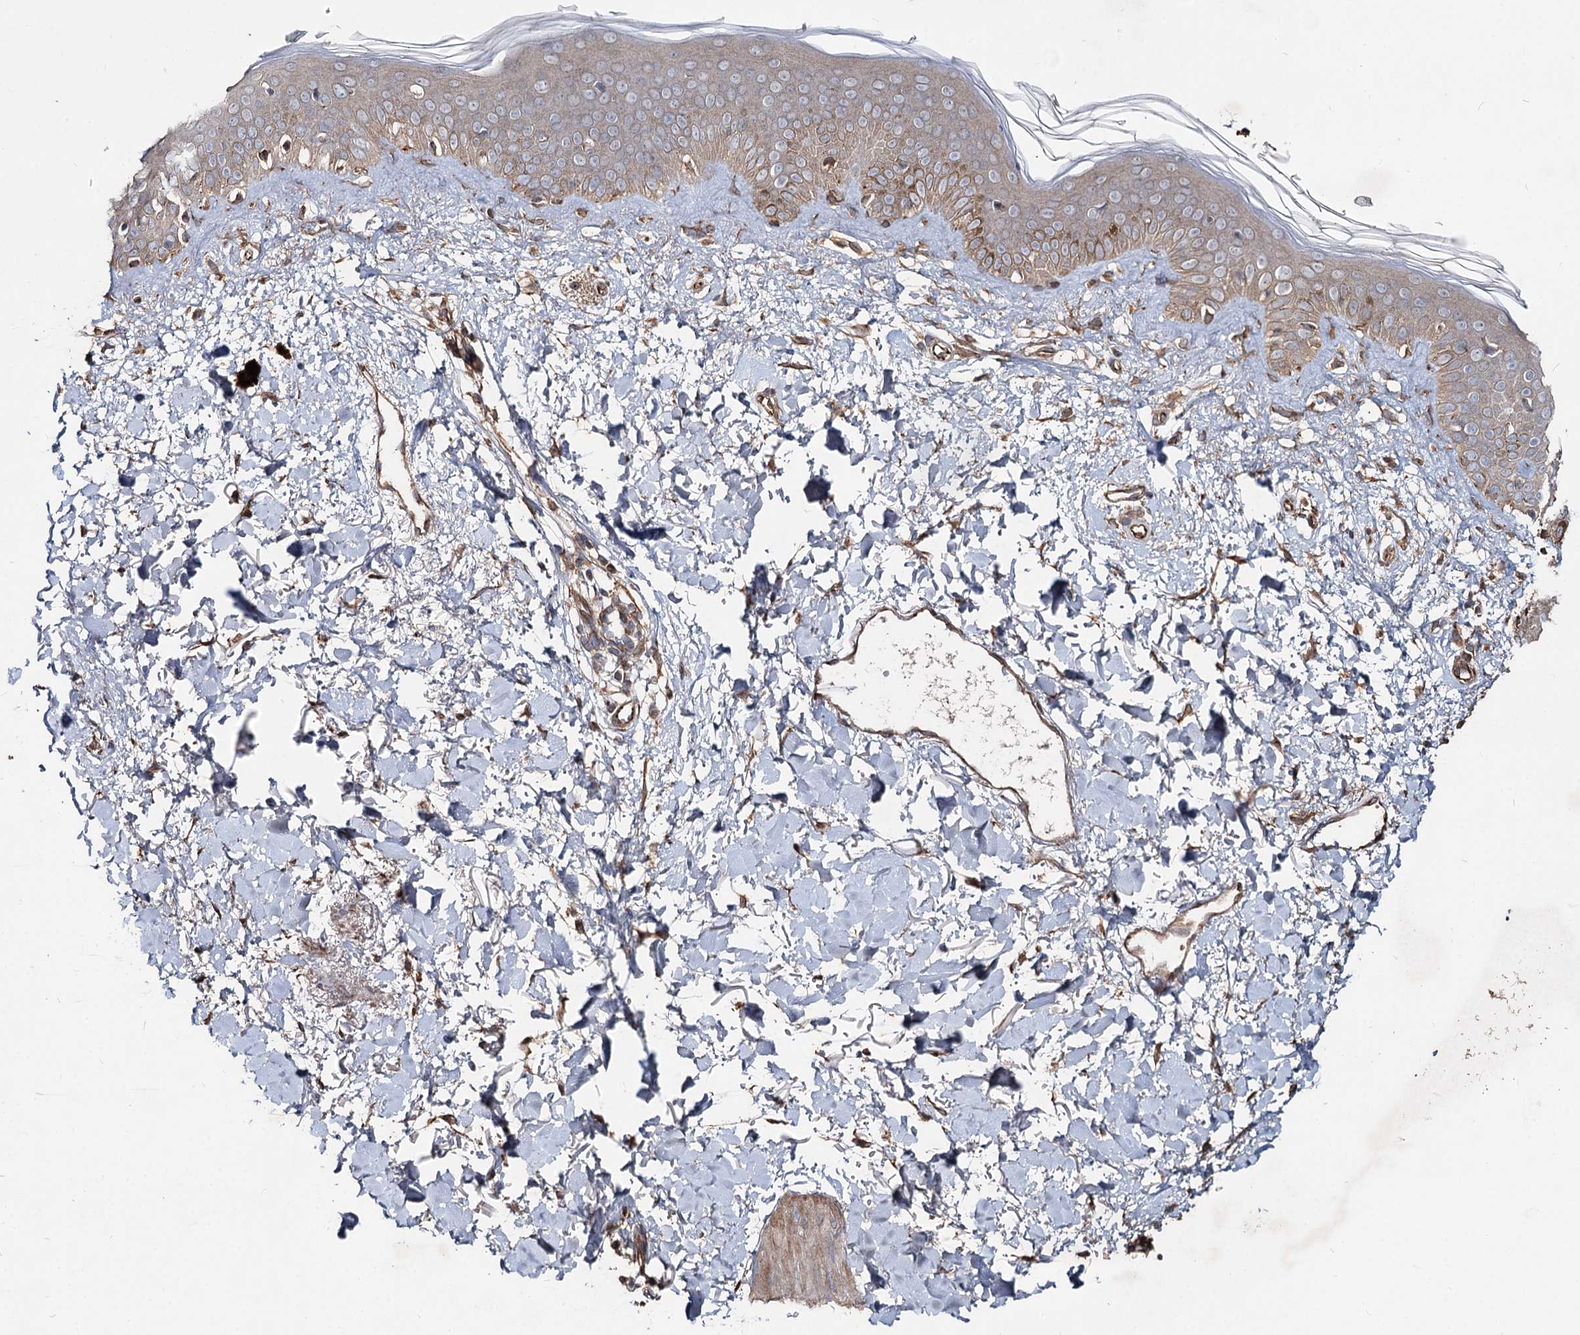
{"staining": {"intensity": "moderate", "quantity": ">75%", "location": "cytoplasmic/membranous"}, "tissue": "skin", "cell_type": "Fibroblasts", "image_type": "normal", "snomed": [{"axis": "morphology", "description": "Normal tissue, NOS"}, {"axis": "topography", "description": "Skin"}], "caption": "High-magnification brightfield microscopy of normal skin stained with DAB (brown) and counterstained with hematoxylin (blue). fibroblasts exhibit moderate cytoplasmic/membranous staining is identified in approximately>75% of cells.", "gene": "SPART", "patient": {"sex": "female", "age": 58}}